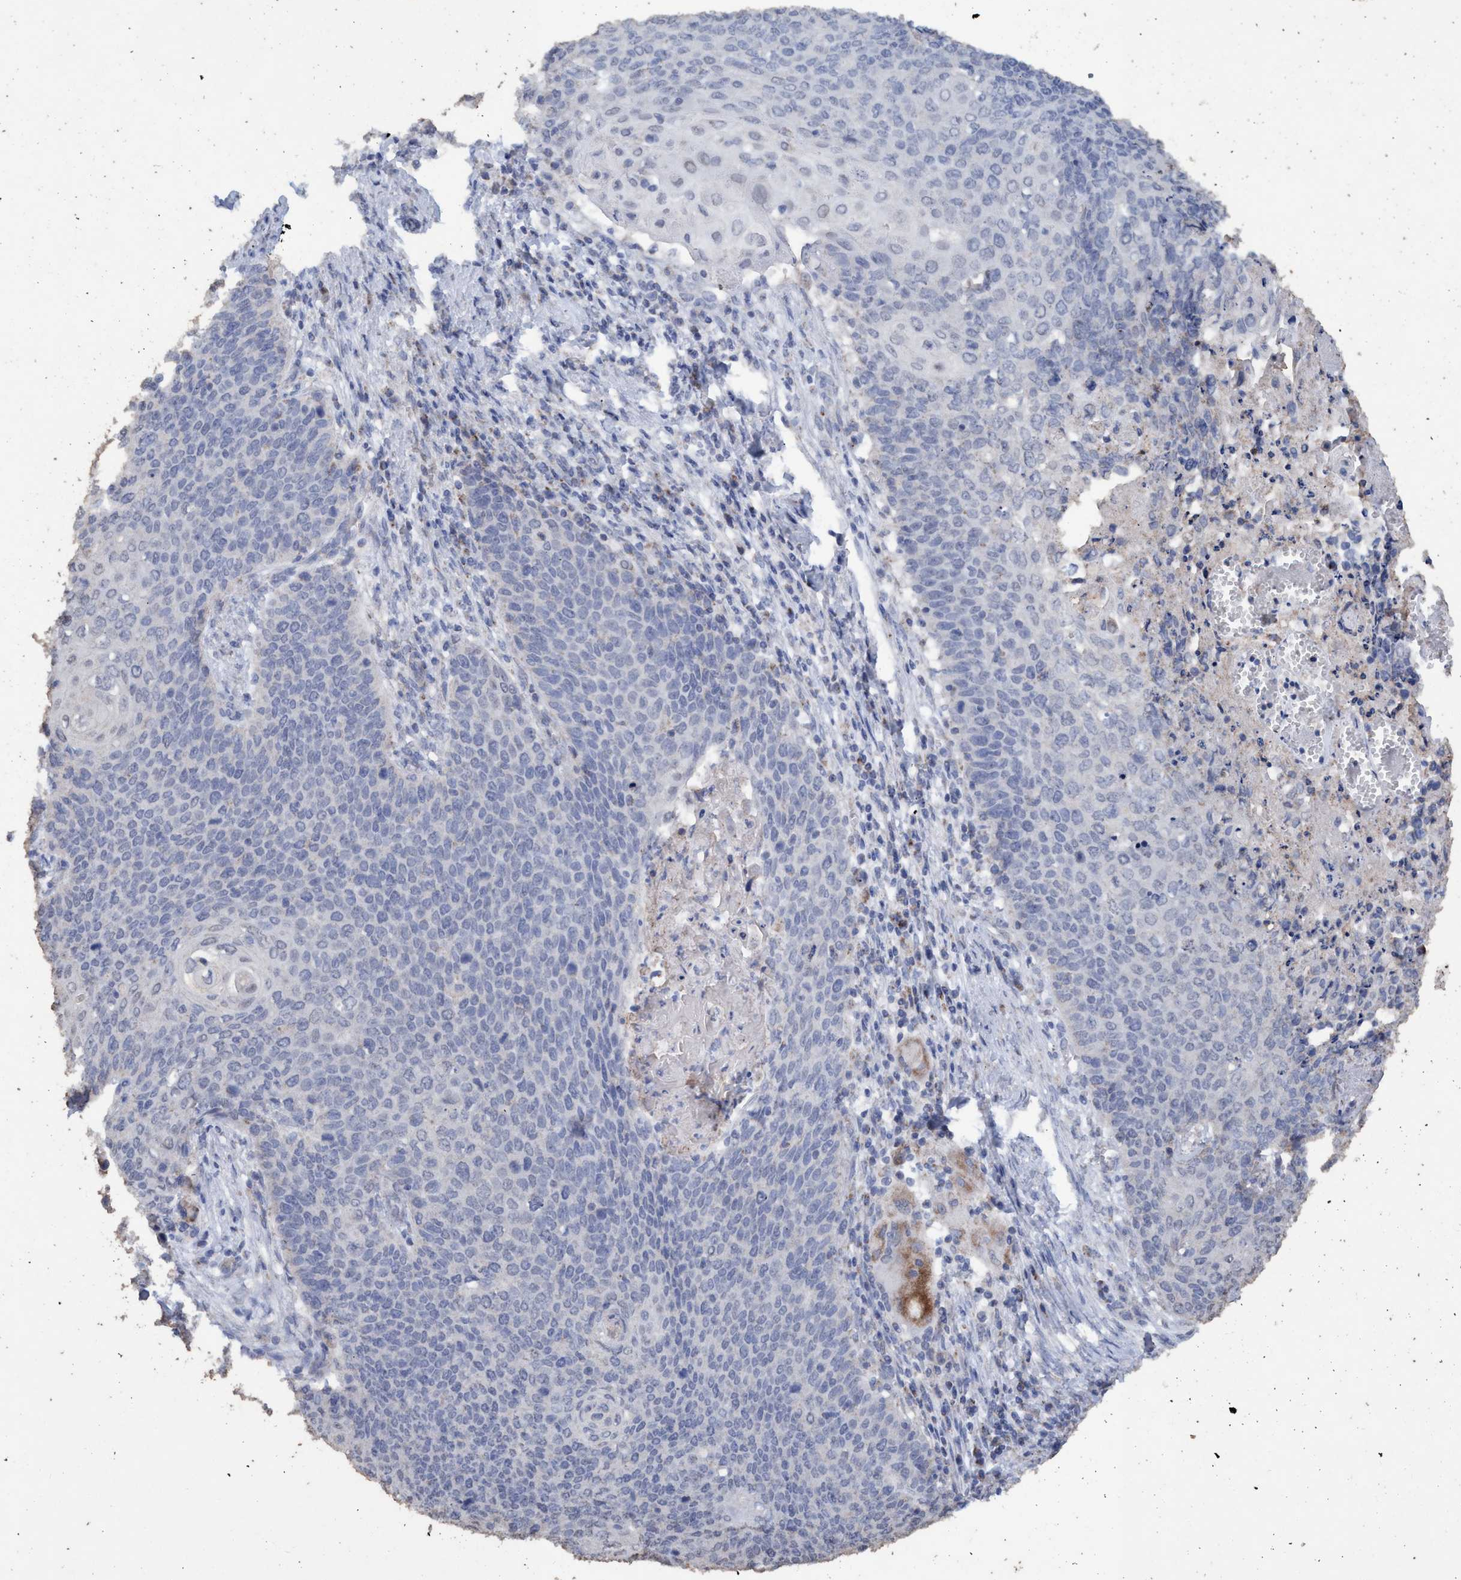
{"staining": {"intensity": "negative", "quantity": "none", "location": "none"}, "tissue": "cervical cancer", "cell_type": "Tumor cells", "image_type": "cancer", "snomed": [{"axis": "morphology", "description": "Squamous cell carcinoma, NOS"}, {"axis": "topography", "description": "Cervix"}], "caption": "There is no significant expression in tumor cells of cervical cancer (squamous cell carcinoma).", "gene": "RSAD1", "patient": {"sex": "female", "age": 39}}